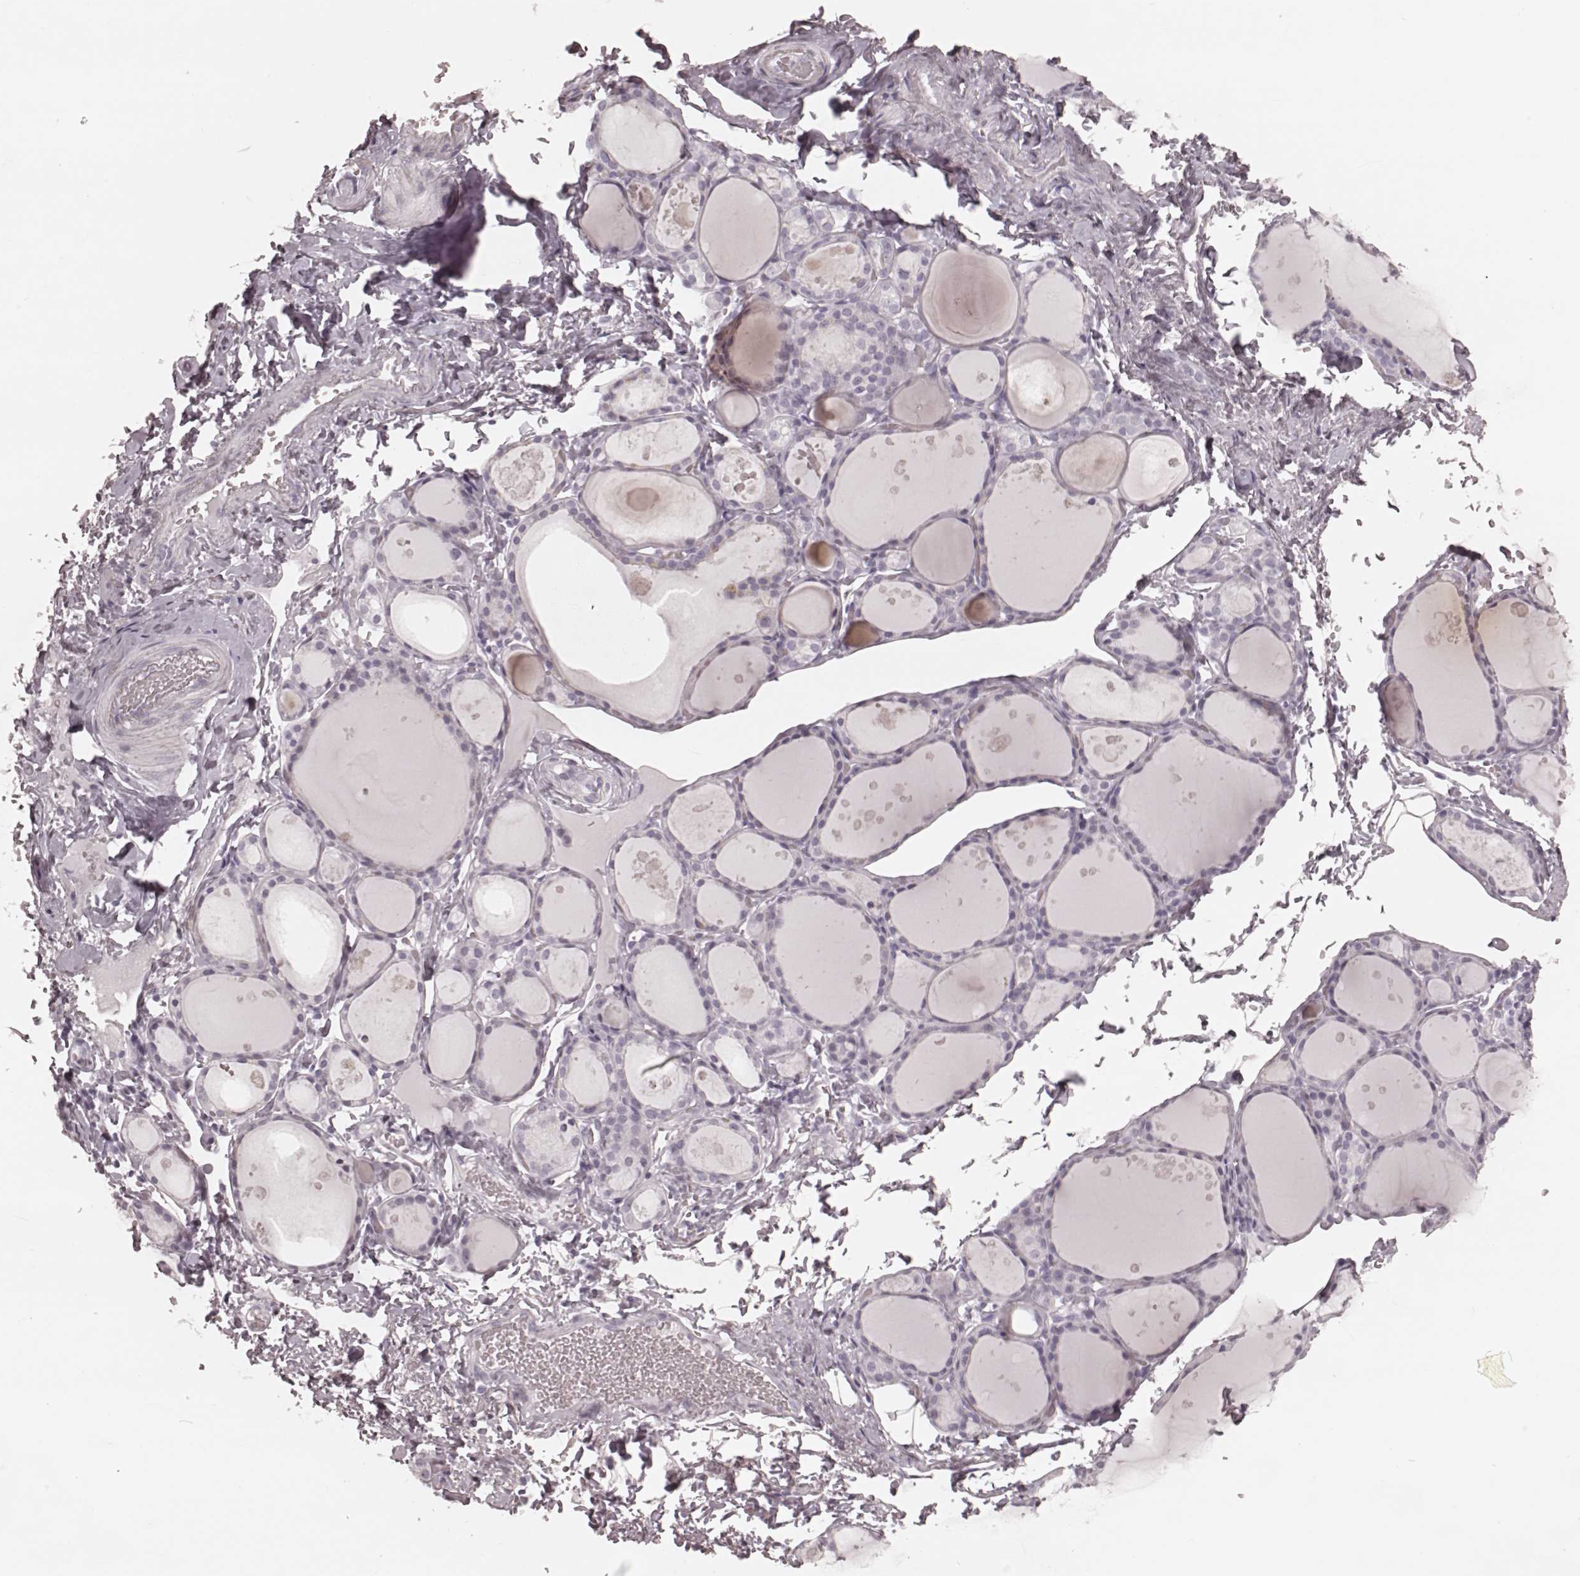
{"staining": {"intensity": "negative", "quantity": "none", "location": "none"}, "tissue": "thyroid gland", "cell_type": "Glandular cells", "image_type": "normal", "snomed": [{"axis": "morphology", "description": "Normal tissue, NOS"}, {"axis": "topography", "description": "Thyroid gland"}], "caption": "A high-resolution photomicrograph shows IHC staining of unremarkable thyroid gland, which demonstrates no significant expression in glandular cells. Brightfield microscopy of immunohistochemistry stained with DAB (3,3'-diaminobenzidine) (brown) and hematoxylin (blue), captured at high magnification.", "gene": "KRT74", "patient": {"sex": "male", "age": 68}}